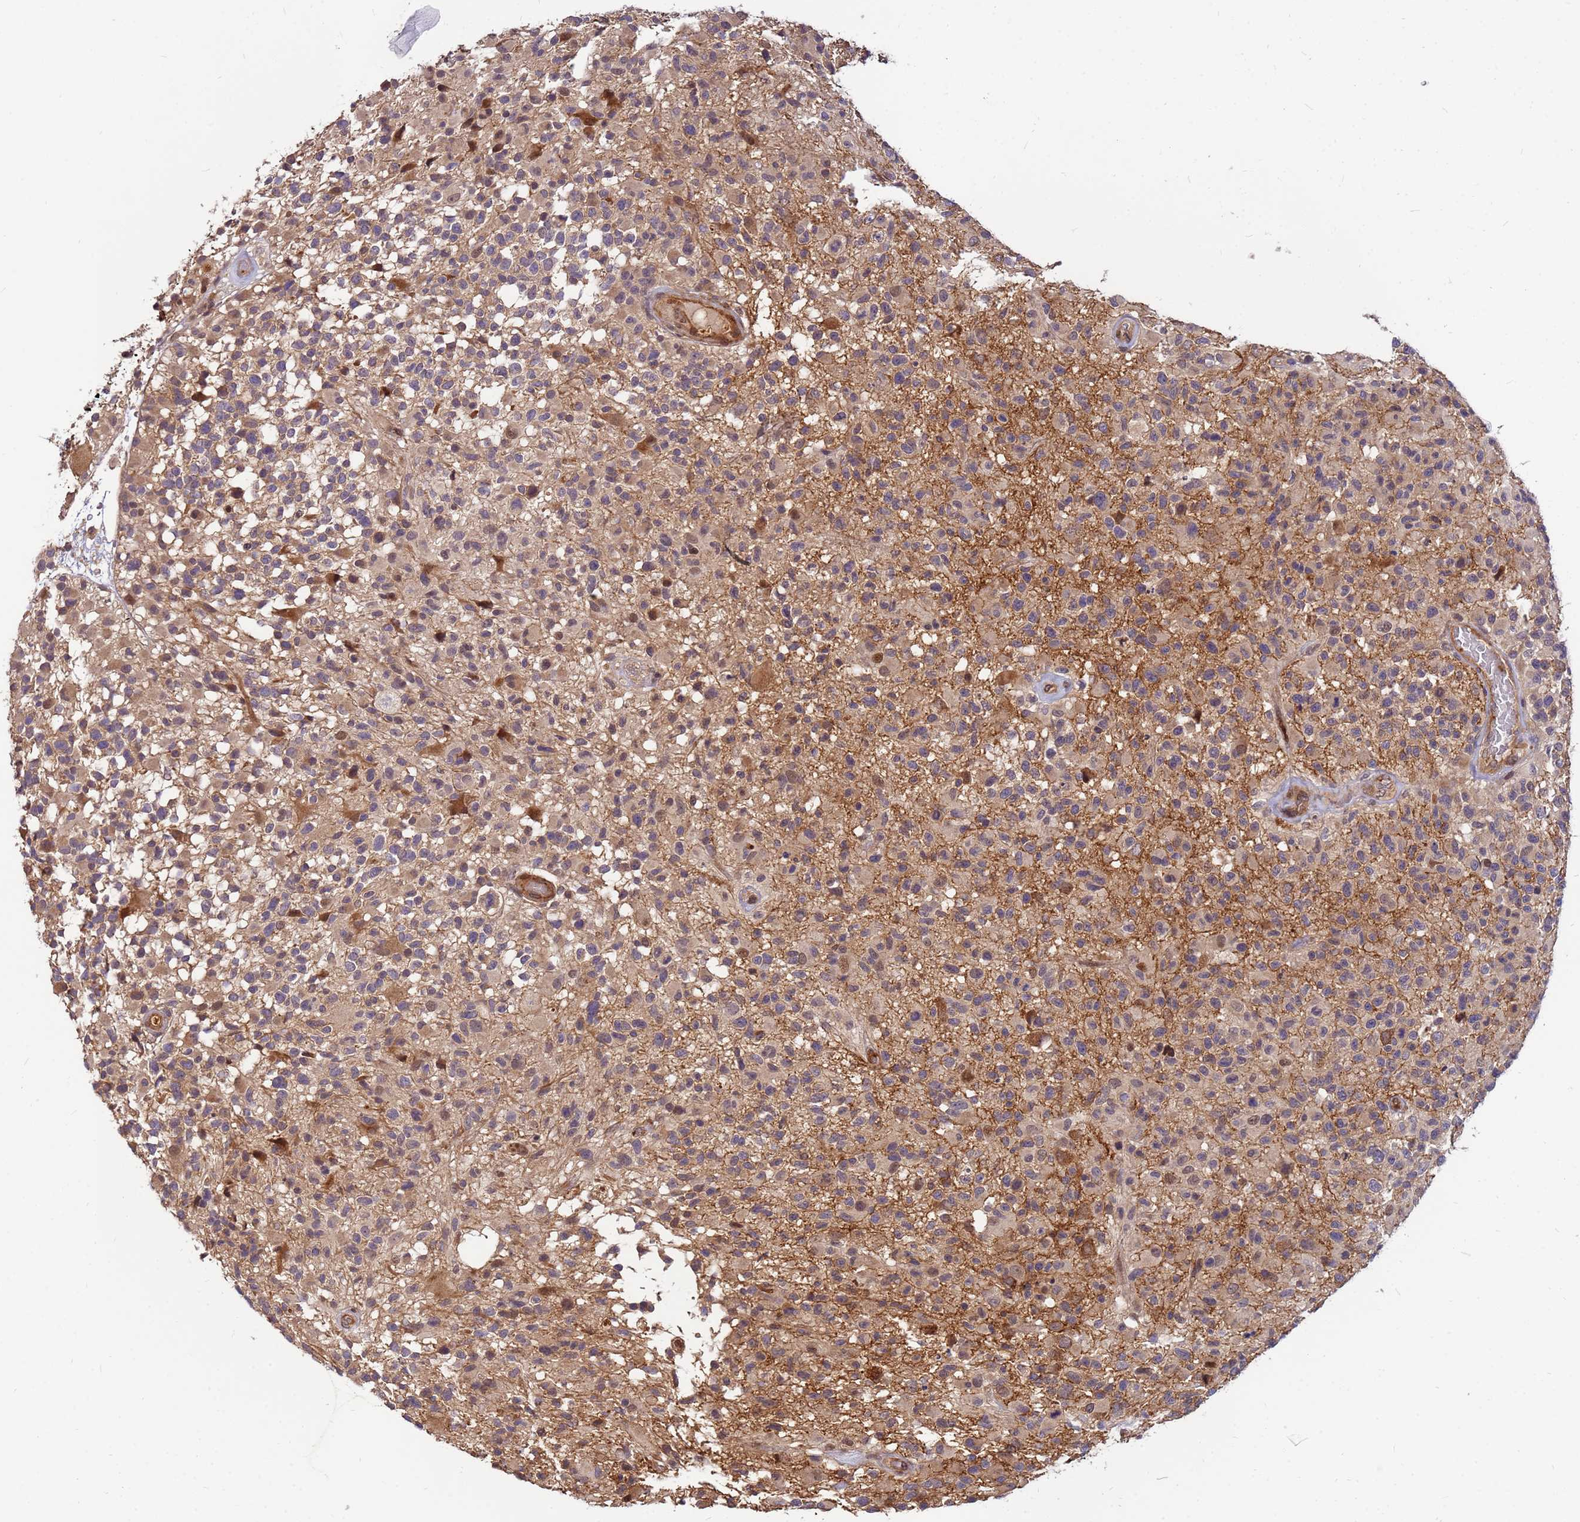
{"staining": {"intensity": "weak", "quantity": "25%-75%", "location": "cytoplasmic/membranous"}, "tissue": "glioma", "cell_type": "Tumor cells", "image_type": "cancer", "snomed": [{"axis": "morphology", "description": "Glioma, malignant, High grade"}, {"axis": "morphology", "description": "Glioblastoma, NOS"}, {"axis": "topography", "description": "Brain"}], "caption": "An immunohistochemistry histopathology image of neoplastic tissue is shown. Protein staining in brown highlights weak cytoplasmic/membranous positivity in glioma within tumor cells.", "gene": "DUS4L", "patient": {"sex": "male", "age": 60}}